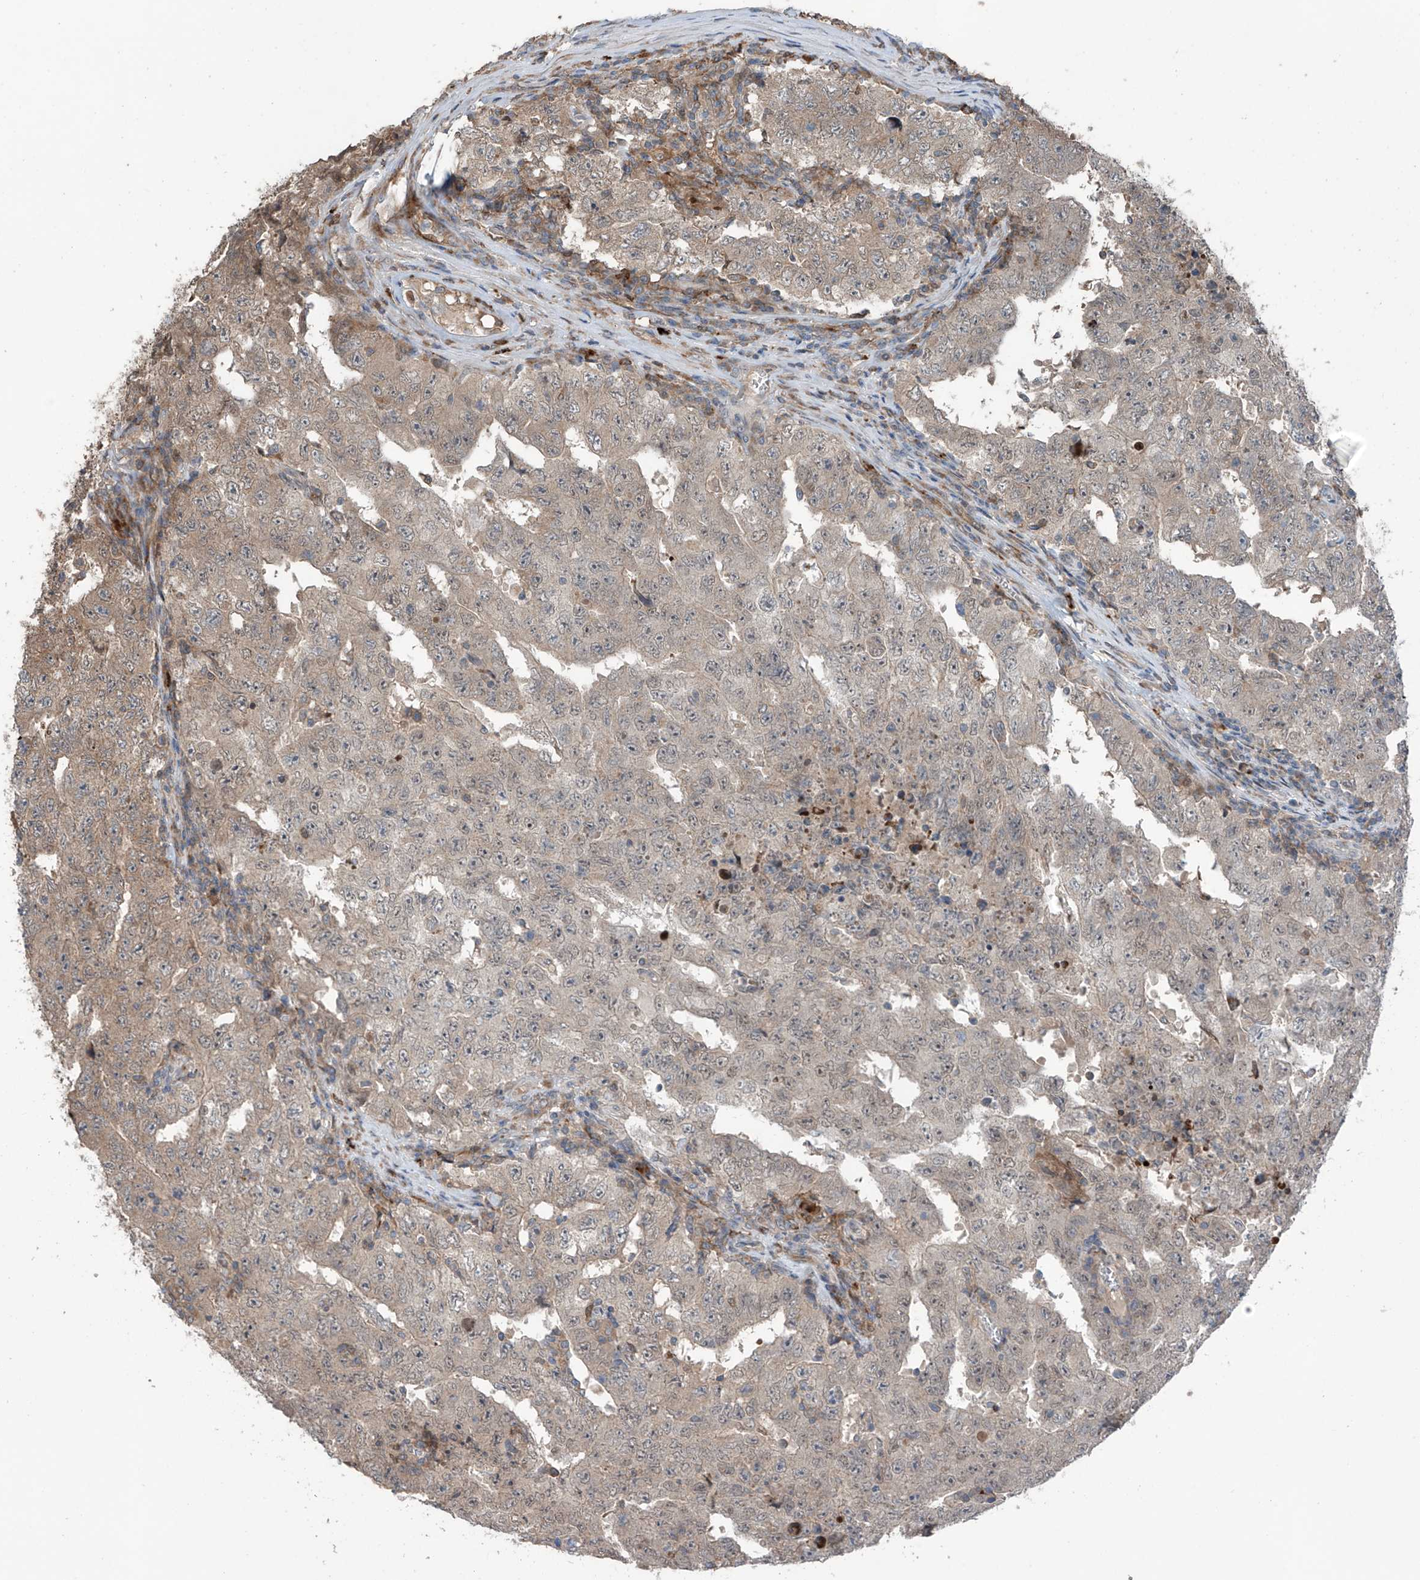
{"staining": {"intensity": "weak", "quantity": ">75%", "location": "cytoplasmic/membranous,nuclear"}, "tissue": "testis cancer", "cell_type": "Tumor cells", "image_type": "cancer", "snomed": [{"axis": "morphology", "description": "Carcinoma, Embryonal, NOS"}, {"axis": "topography", "description": "Testis"}], "caption": "An image of embryonal carcinoma (testis) stained for a protein shows weak cytoplasmic/membranous and nuclear brown staining in tumor cells.", "gene": "SAMD3", "patient": {"sex": "male", "age": 26}}